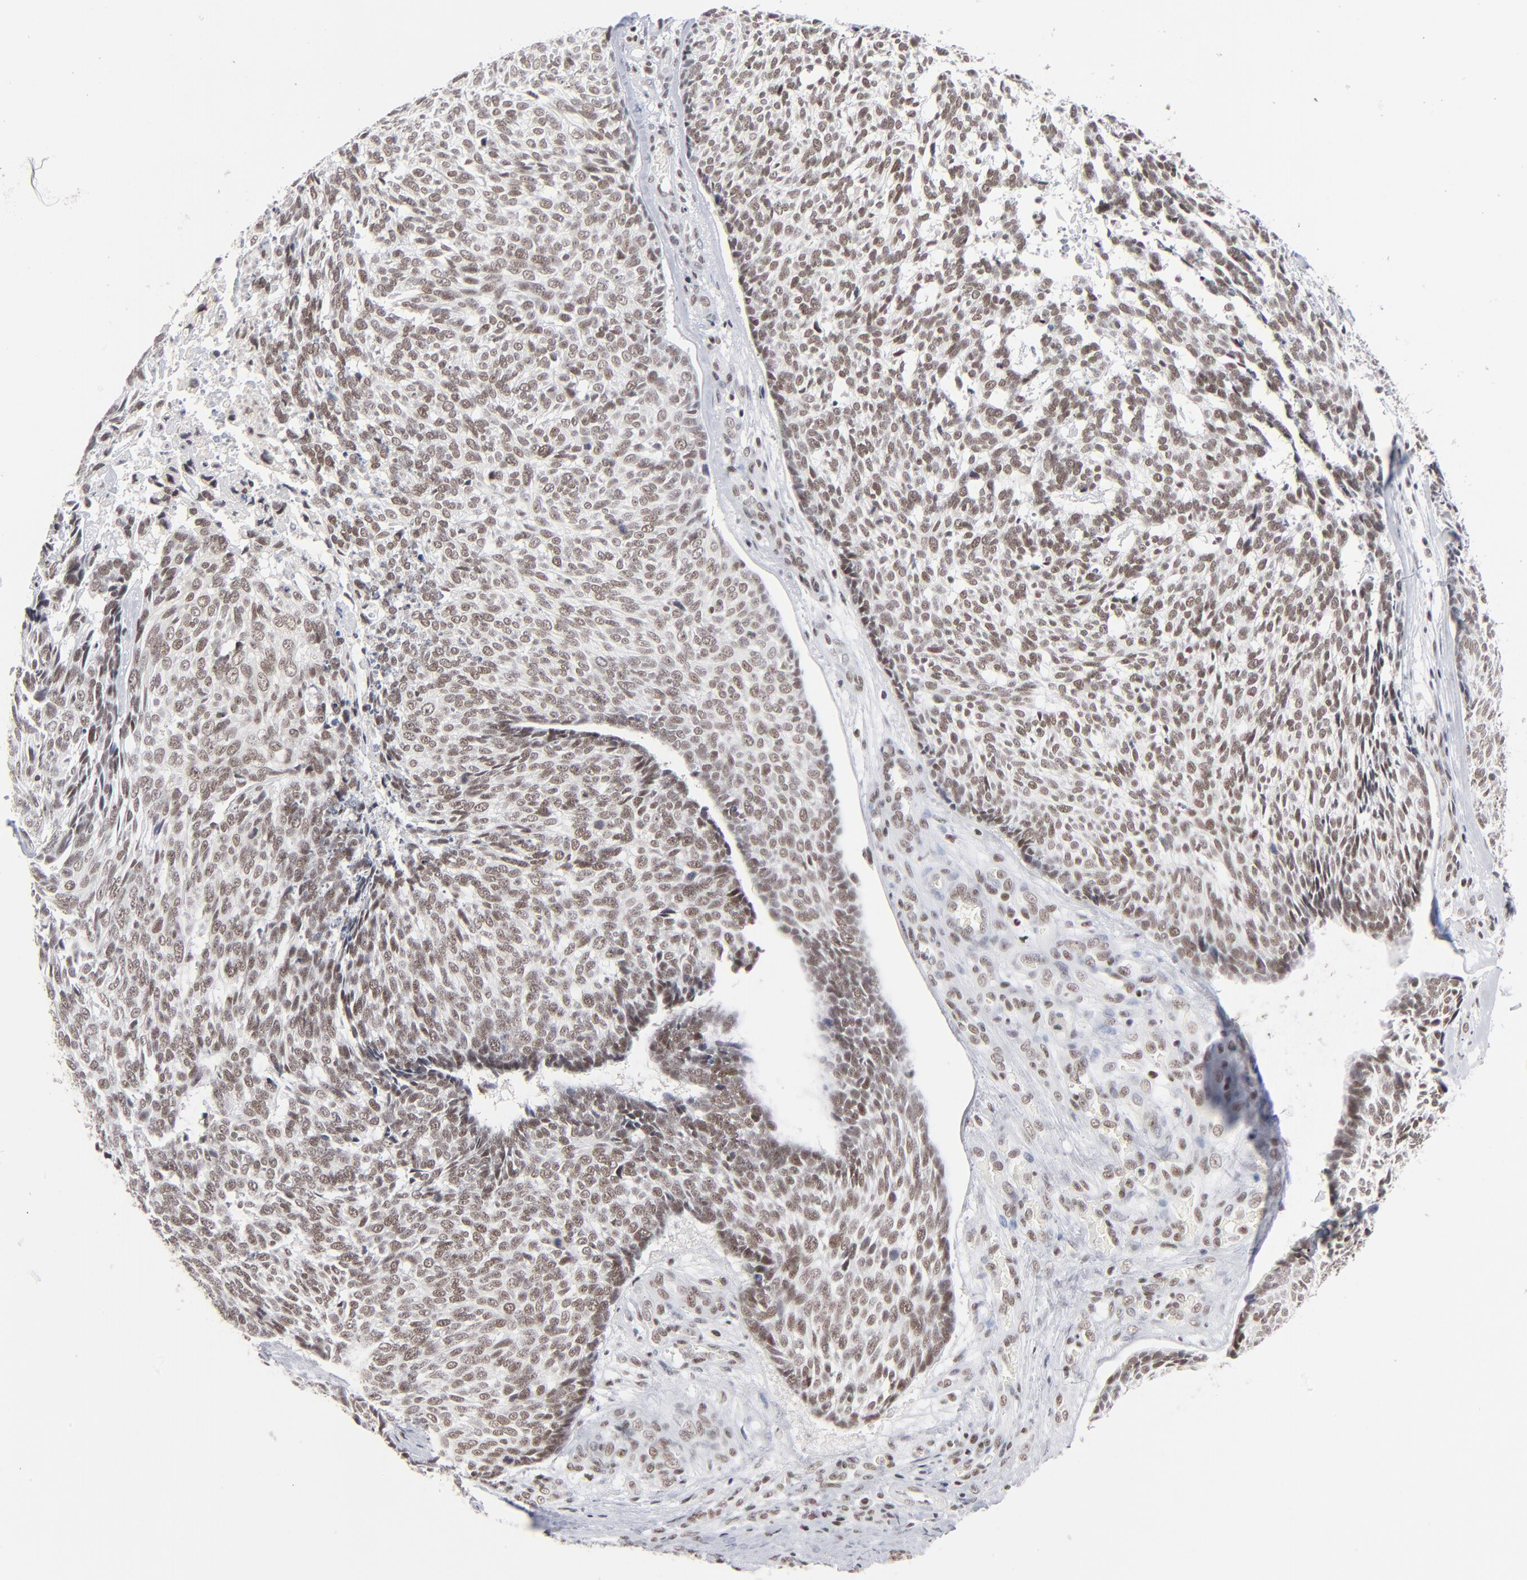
{"staining": {"intensity": "weak", "quantity": ">75%", "location": "nuclear"}, "tissue": "skin cancer", "cell_type": "Tumor cells", "image_type": "cancer", "snomed": [{"axis": "morphology", "description": "Basal cell carcinoma"}, {"axis": "topography", "description": "Skin"}], "caption": "Protein staining shows weak nuclear staining in approximately >75% of tumor cells in skin cancer.", "gene": "ZNF143", "patient": {"sex": "male", "age": 72}}